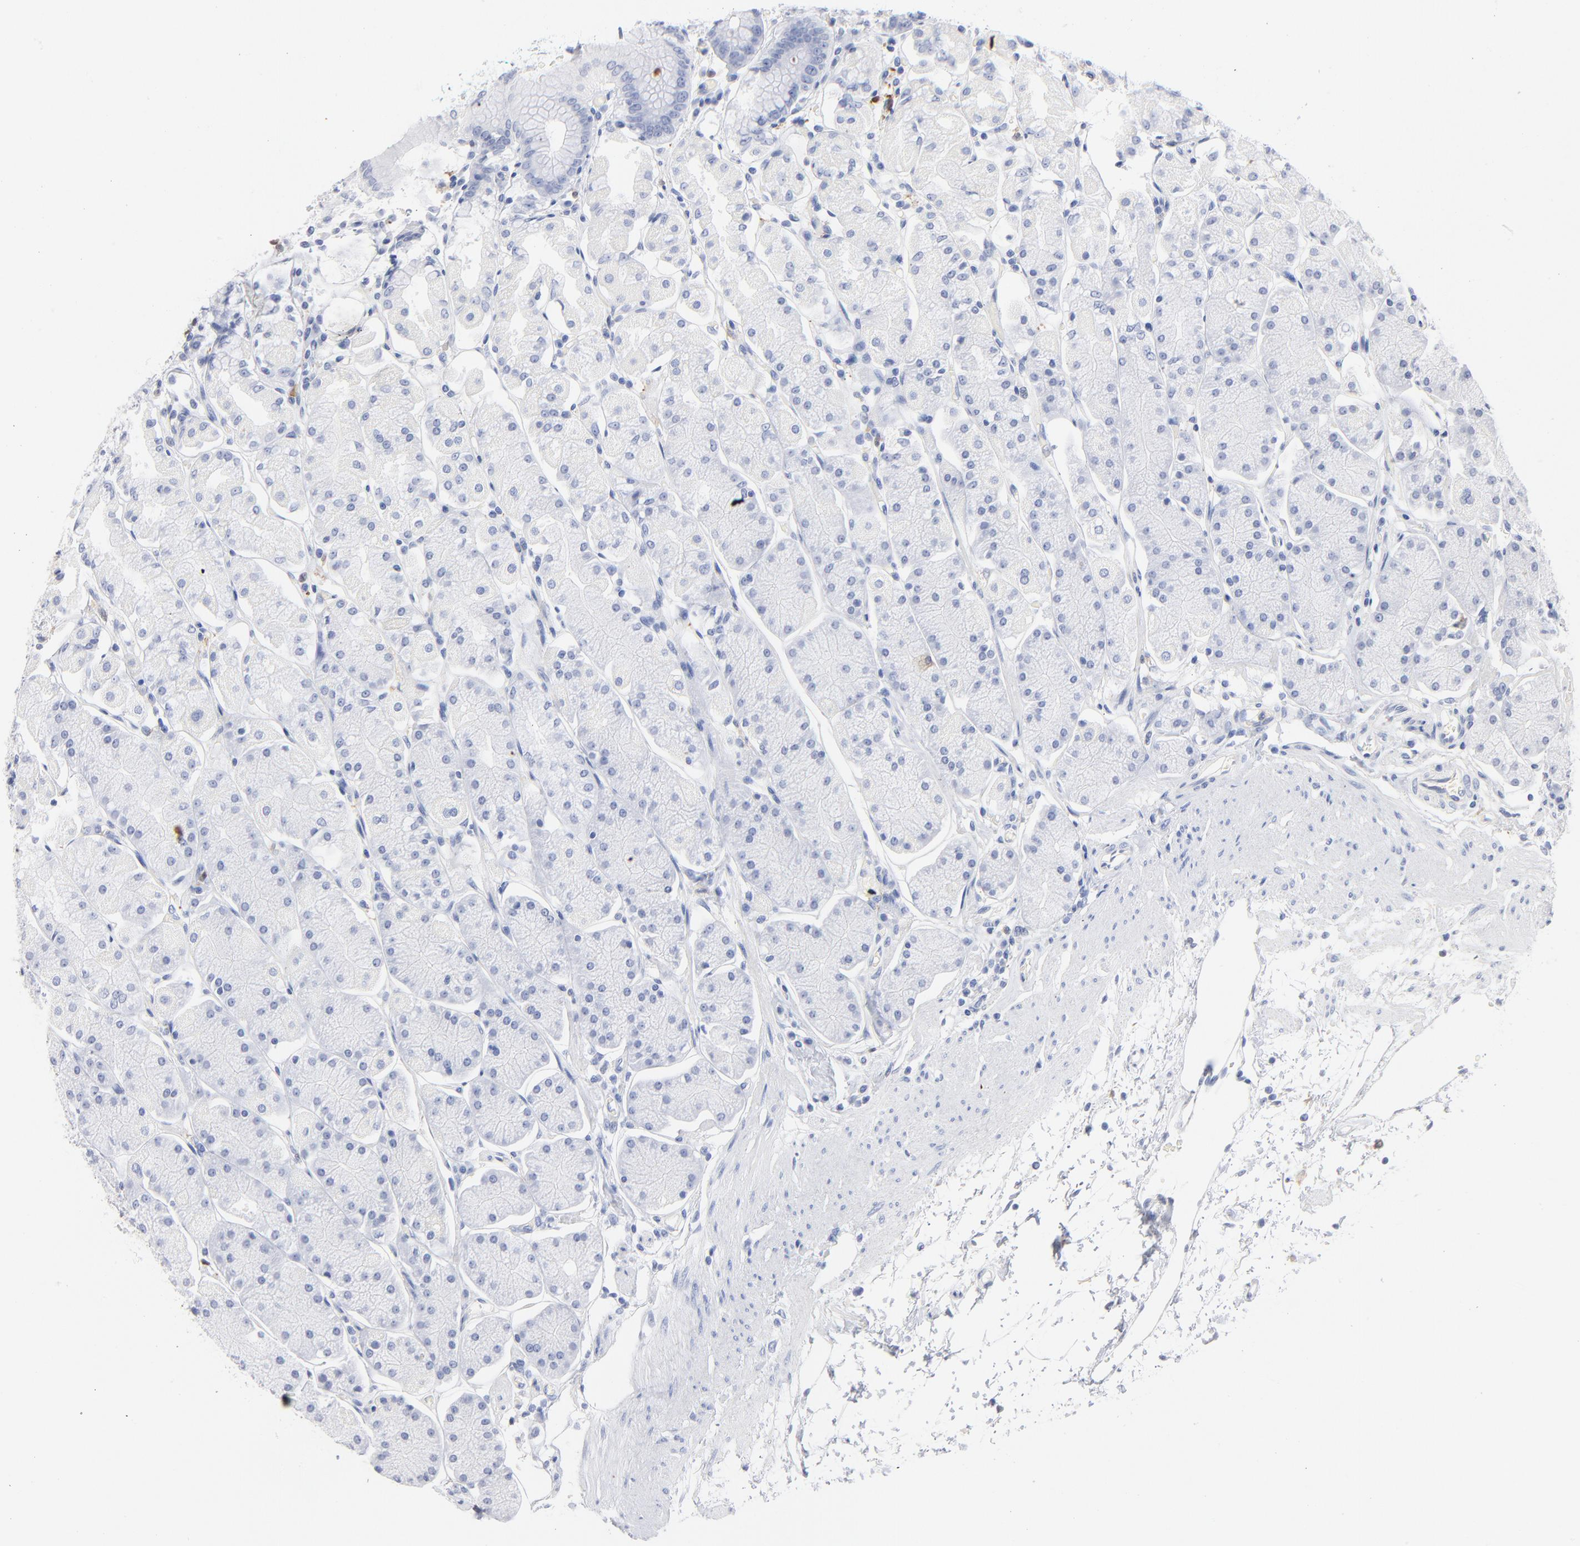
{"staining": {"intensity": "negative", "quantity": "none", "location": "none"}, "tissue": "stomach", "cell_type": "Glandular cells", "image_type": "normal", "snomed": [{"axis": "morphology", "description": "Normal tissue, NOS"}, {"axis": "topography", "description": "Stomach, upper"}, {"axis": "topography", "description": "Stomach"}], "caption": "DAB (3,3'-diaminobenzidine) immunohistochemical staining of unremarkable human stomach shows no significant positivity in glandular cells. (Brightfield microscopy of DAB IHC at high magnification).", "gene": "IFIT2", "patient": {"sex": "male", "age": 76}}